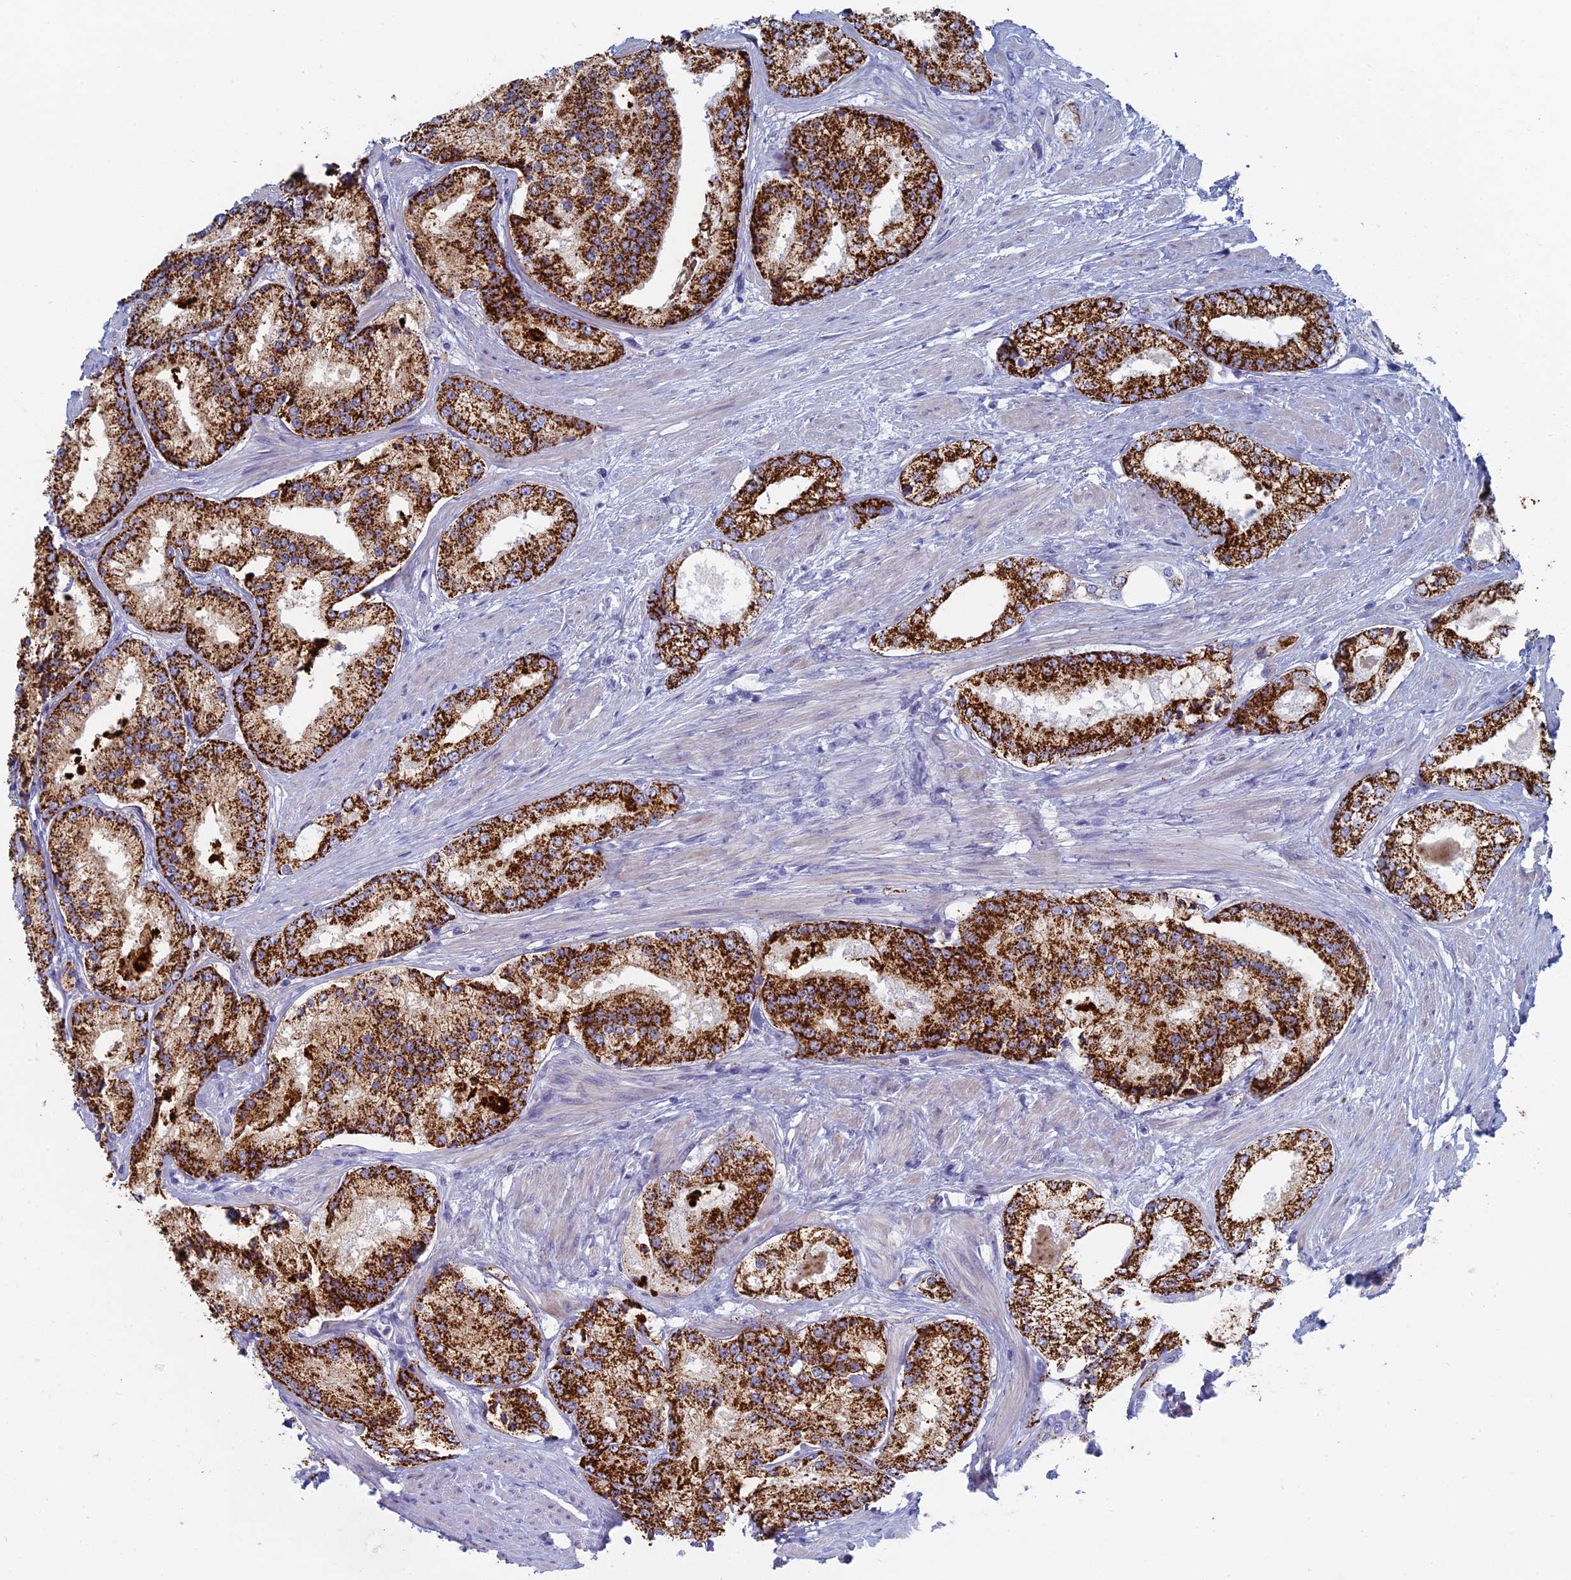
{"staining": {"intensity": "strong", "quantity": ">75%", "location": "cytoplasmic/membranous"}, "tissue": "prostate cancer", "cell_type": "Tumor cells", "image_type": "cancer", "snomed": [{"axis": "morphology", "description": "Adenocarcinoma, Low grade"}, {"axis": "topography", "description": "Prostate"}], "caption": "This is a photomicrograph of IHC staining of prostate low-grade adenocarcinoma, which shows strong staining in the cytoplasmic/membranous of tumor cells.", "gene": "ALMS1", "patient": {"sex": "male", "age": 68}}